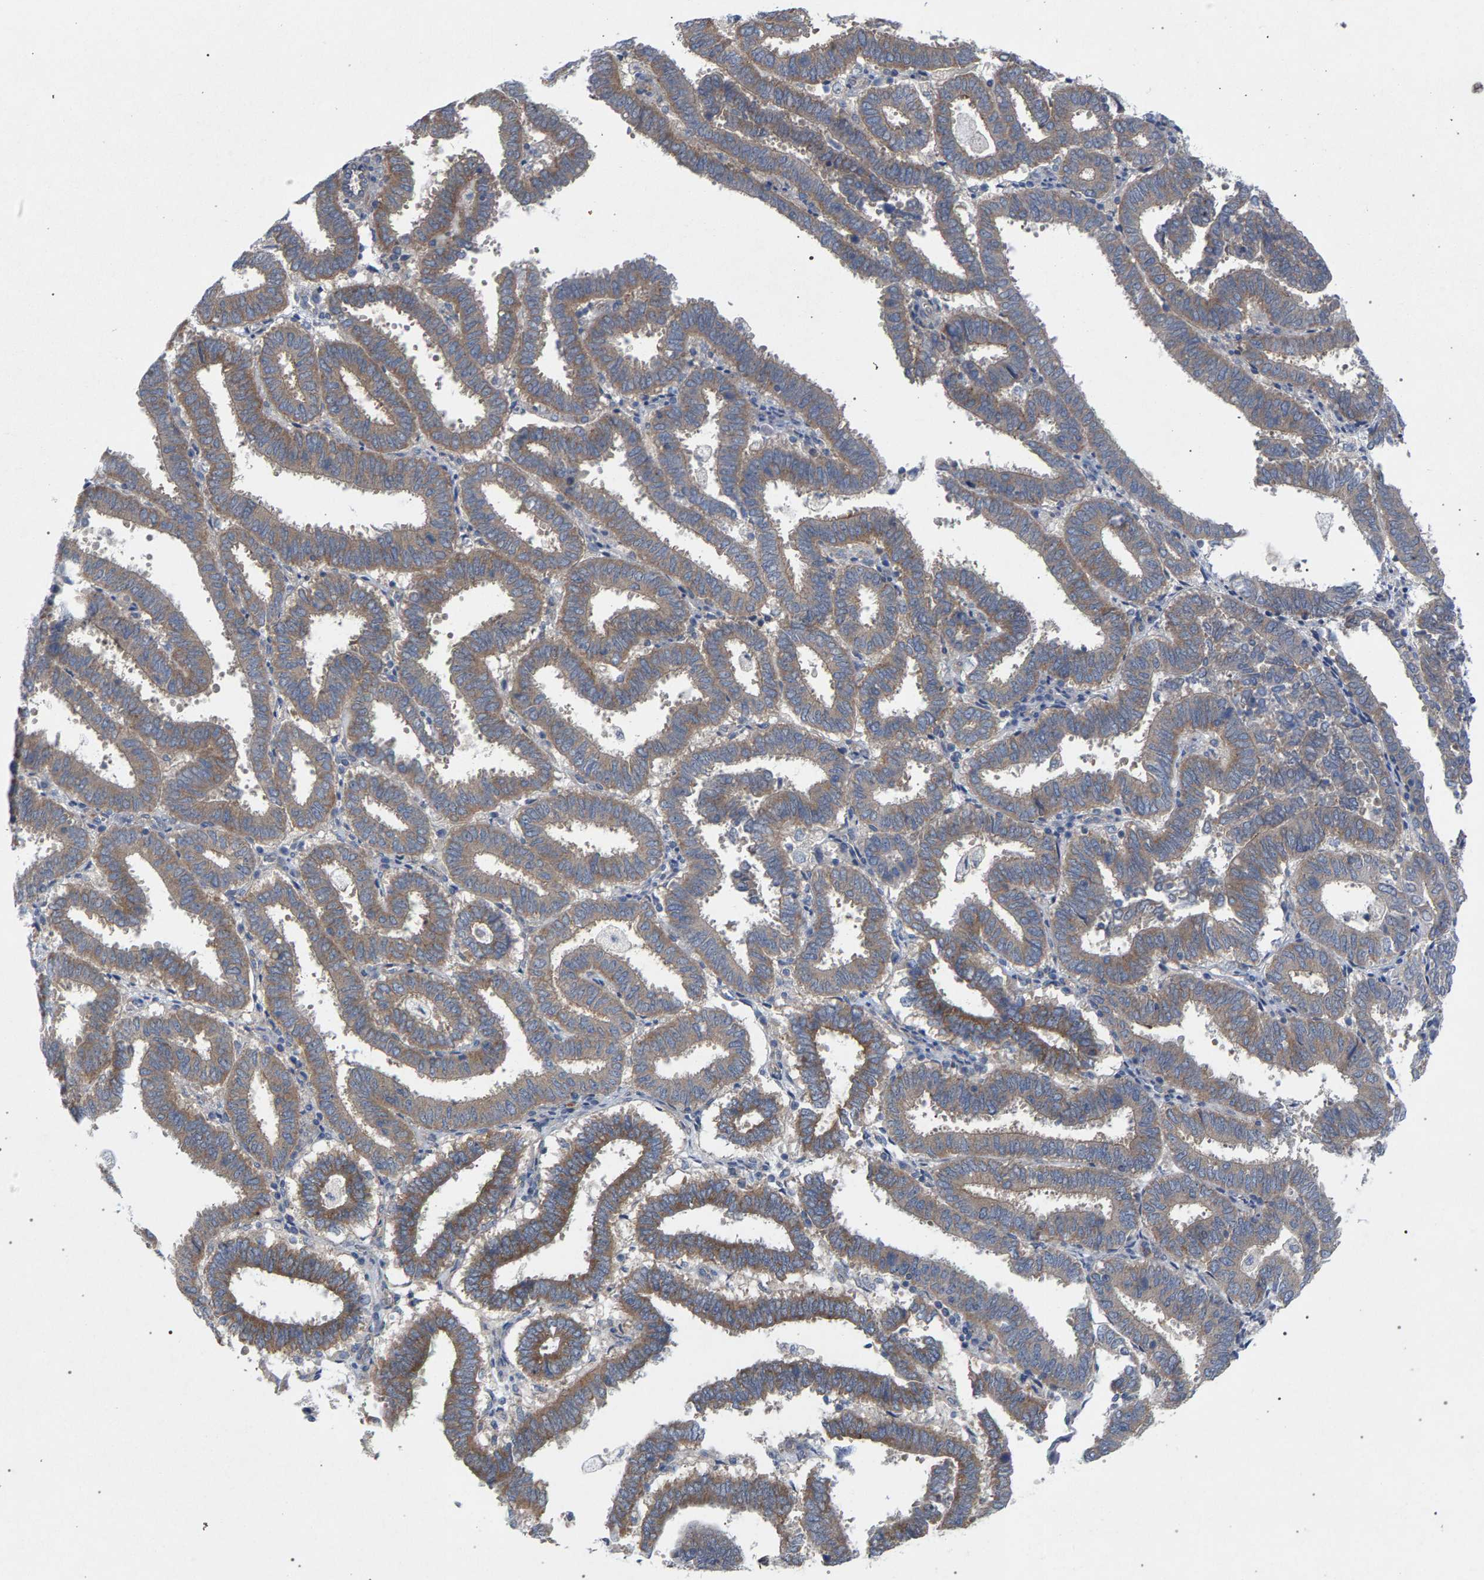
{"staining": {"intensity": "strong", "quantity": "25%-75%", "location": "cytoplasmic/membranous"}, "tissue": "endometrial cancer", "cell_type": "Tumor cells", "image_type": "cancer", "snomed": [{"axis": "morphology", "description": "Adenocarcinoma, NOS"}, {"axis": "topography", "description": "Uterus"}], "caption": "The photomicrograph demonstrates immunohistochemical staining of endometrial cancer (adenocarcinoma). There is strong cytoplasmic/membranous staining is appreciated in about 25%-75% of tumor cells. The staining is performed using DAB (3,3'-diaminobenzidine) brown chromogen to label protein expression. The nuclei are counter-stained blue using hematoxylin.", "gene": "MAMDC2", "patient": {"sex": "female", "age": 83}}